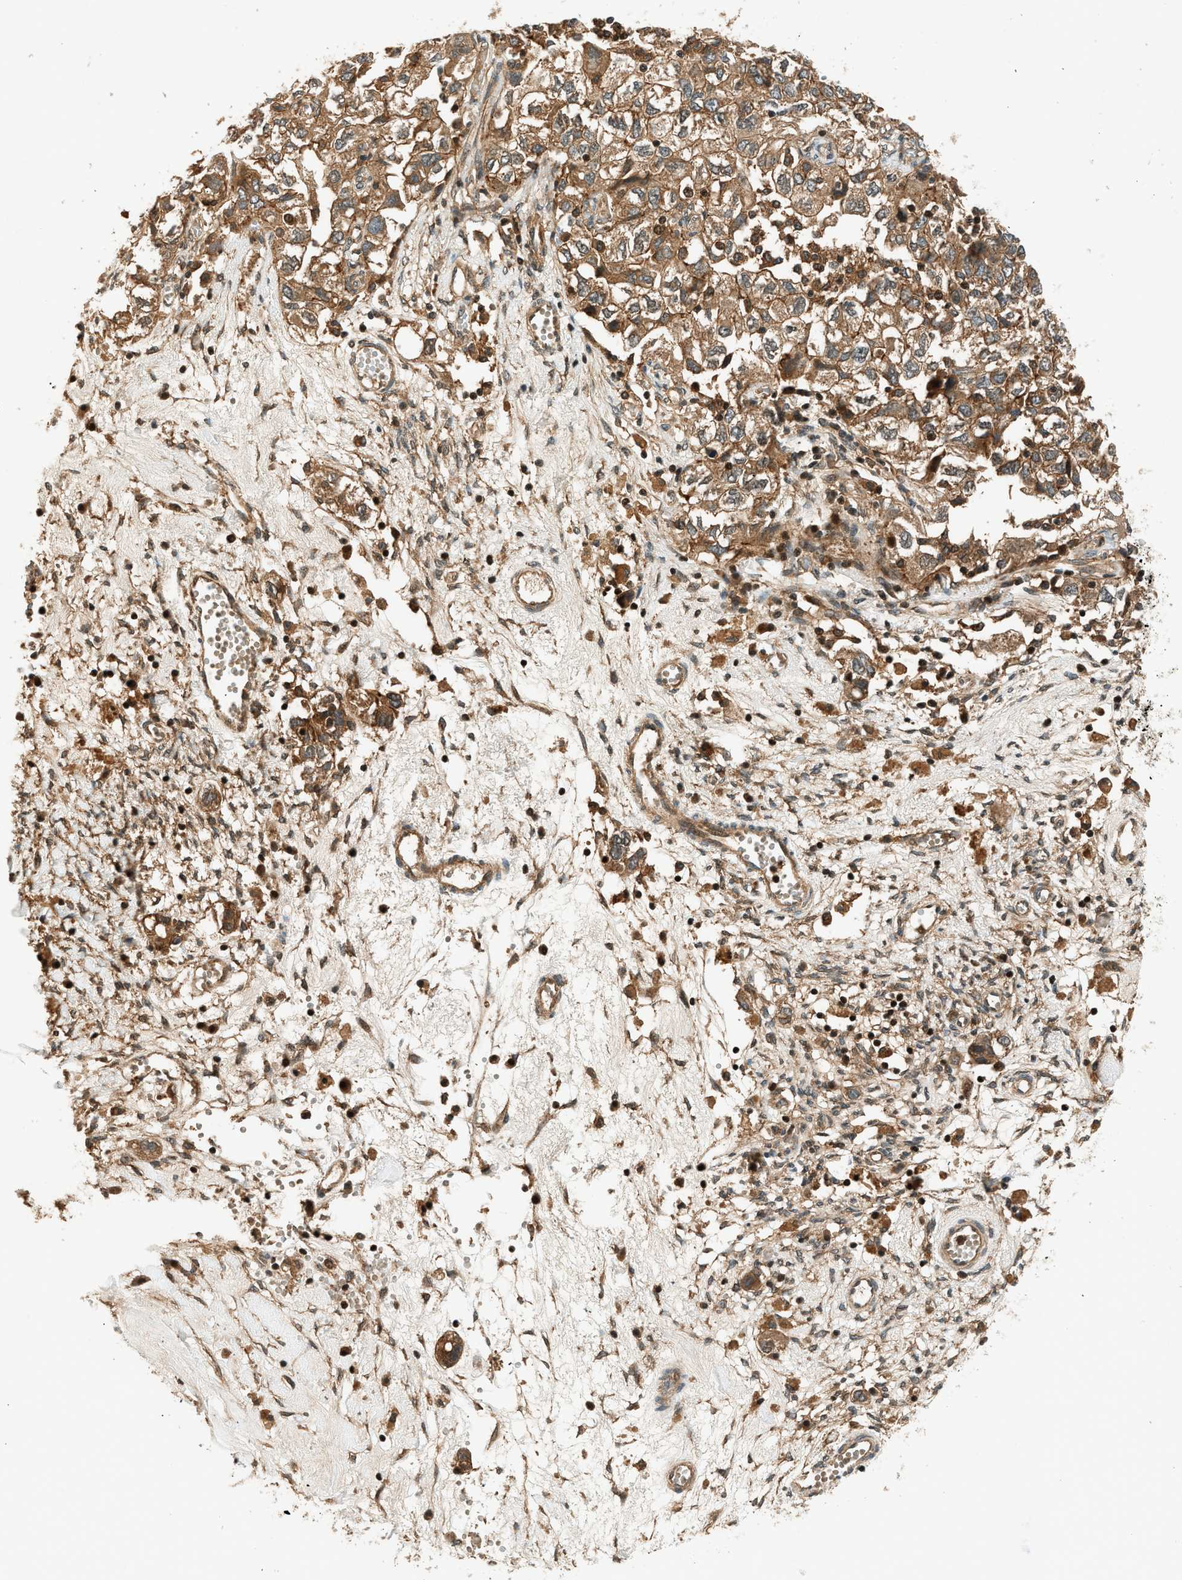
{"staining": {"intensity": "moderate", "quantity": ">75%", "location": "cytoplasmic/membranous"}, "tissue": "ovarian cancer", "cell_type": "Tumor cells", "image_type": "cancer", "snomed": [{"axis": "morphology", "description": "Carcinoma, NOS"}, {"axis": "morphology", "description": "Cystadenocarcinoma, serous, NOS"}, {"axis": "topography", "description": "Ovary"}], "caption": "Immunohistochemistry (IHC) histopathology image of serous cystadenocarcinoma (ovarian) stained for a protein (brown), which displays medium levels of moderate cytoplasmic/membranous expression in approximately >75% of tumor cells.", "gene": "ARHGEF11", "patient": {"sex": "female", "age": 69}}